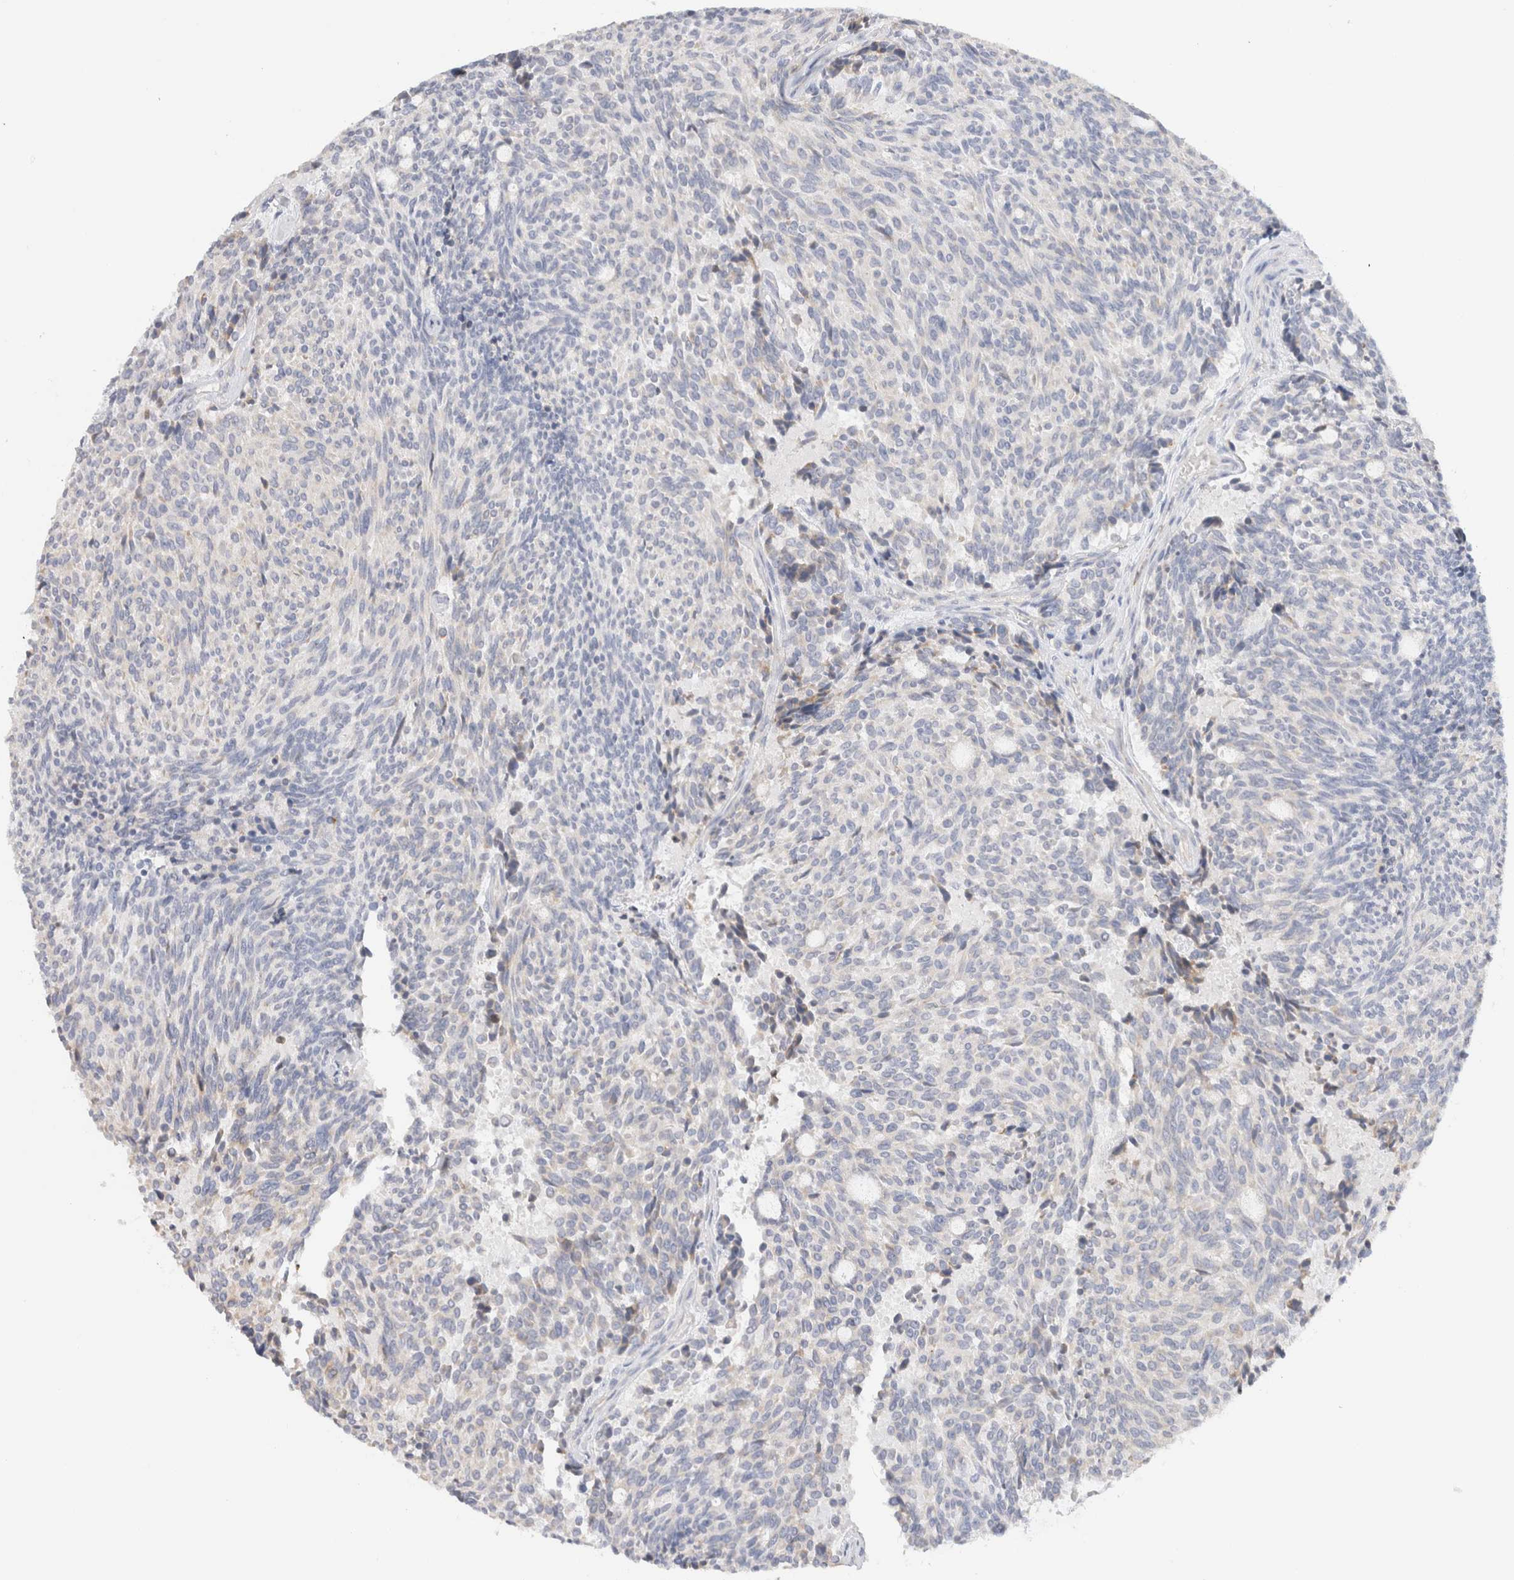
{"staining": {"intensity": "negative", "quantity": "none", "location": "none"}, "tissue": "carcinoid", "cell_type": "Tumor cells", "image_type": "cancer", "snomed": [{"axis": "morphology", "description": "Carcinoid, malignant, NOS"}, {"axis": "topography", "description": "Pancreas"}], "caption": "The image exhibits no significant expression in tumor cells of carcinoid.", "gene": "GADD45G", "patient": {"sex": "female", "age": 54}}